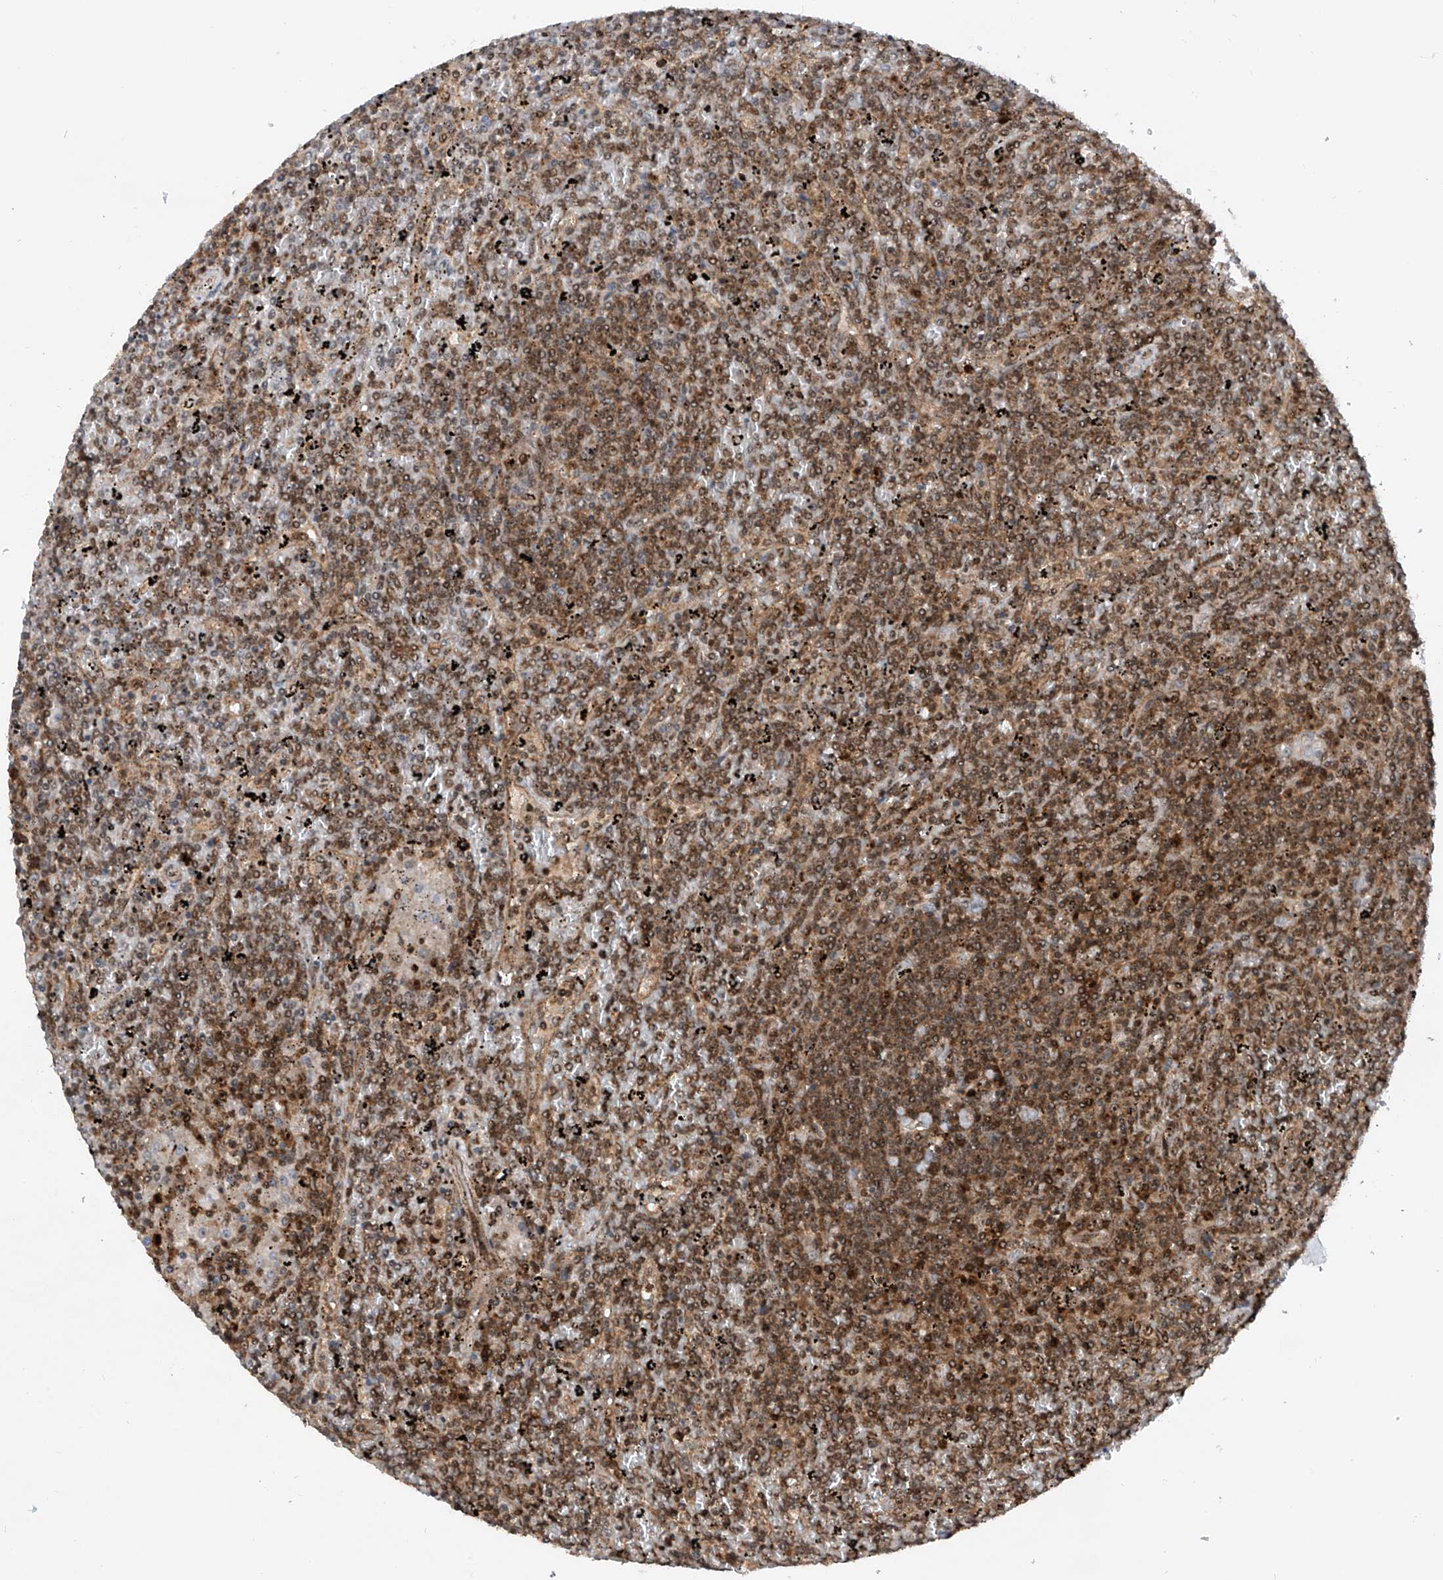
{"staining": {"intensity": "moderate", "quantity": ">75%", "location": "cytoplasmic/membranous,nuclear"}, "tissue": "lymphoma", "cell_type": "Tumor cells", "image_type": "cancer", "snomed": [{"axis": "morphology", "description": "Malignant lymphoma, non-Hodgkin's type, Low grade"}, {"axis": "topography", "description": "Spleen"}], "caption": "Protein expression by immunohistochemistry shows moderate cytoplasmic/membranous and nuclear expression in about >75% of tumor cells in lymphoma.", "gene": "C1orf131", "patient": {"sex": "female", "age": 19}}